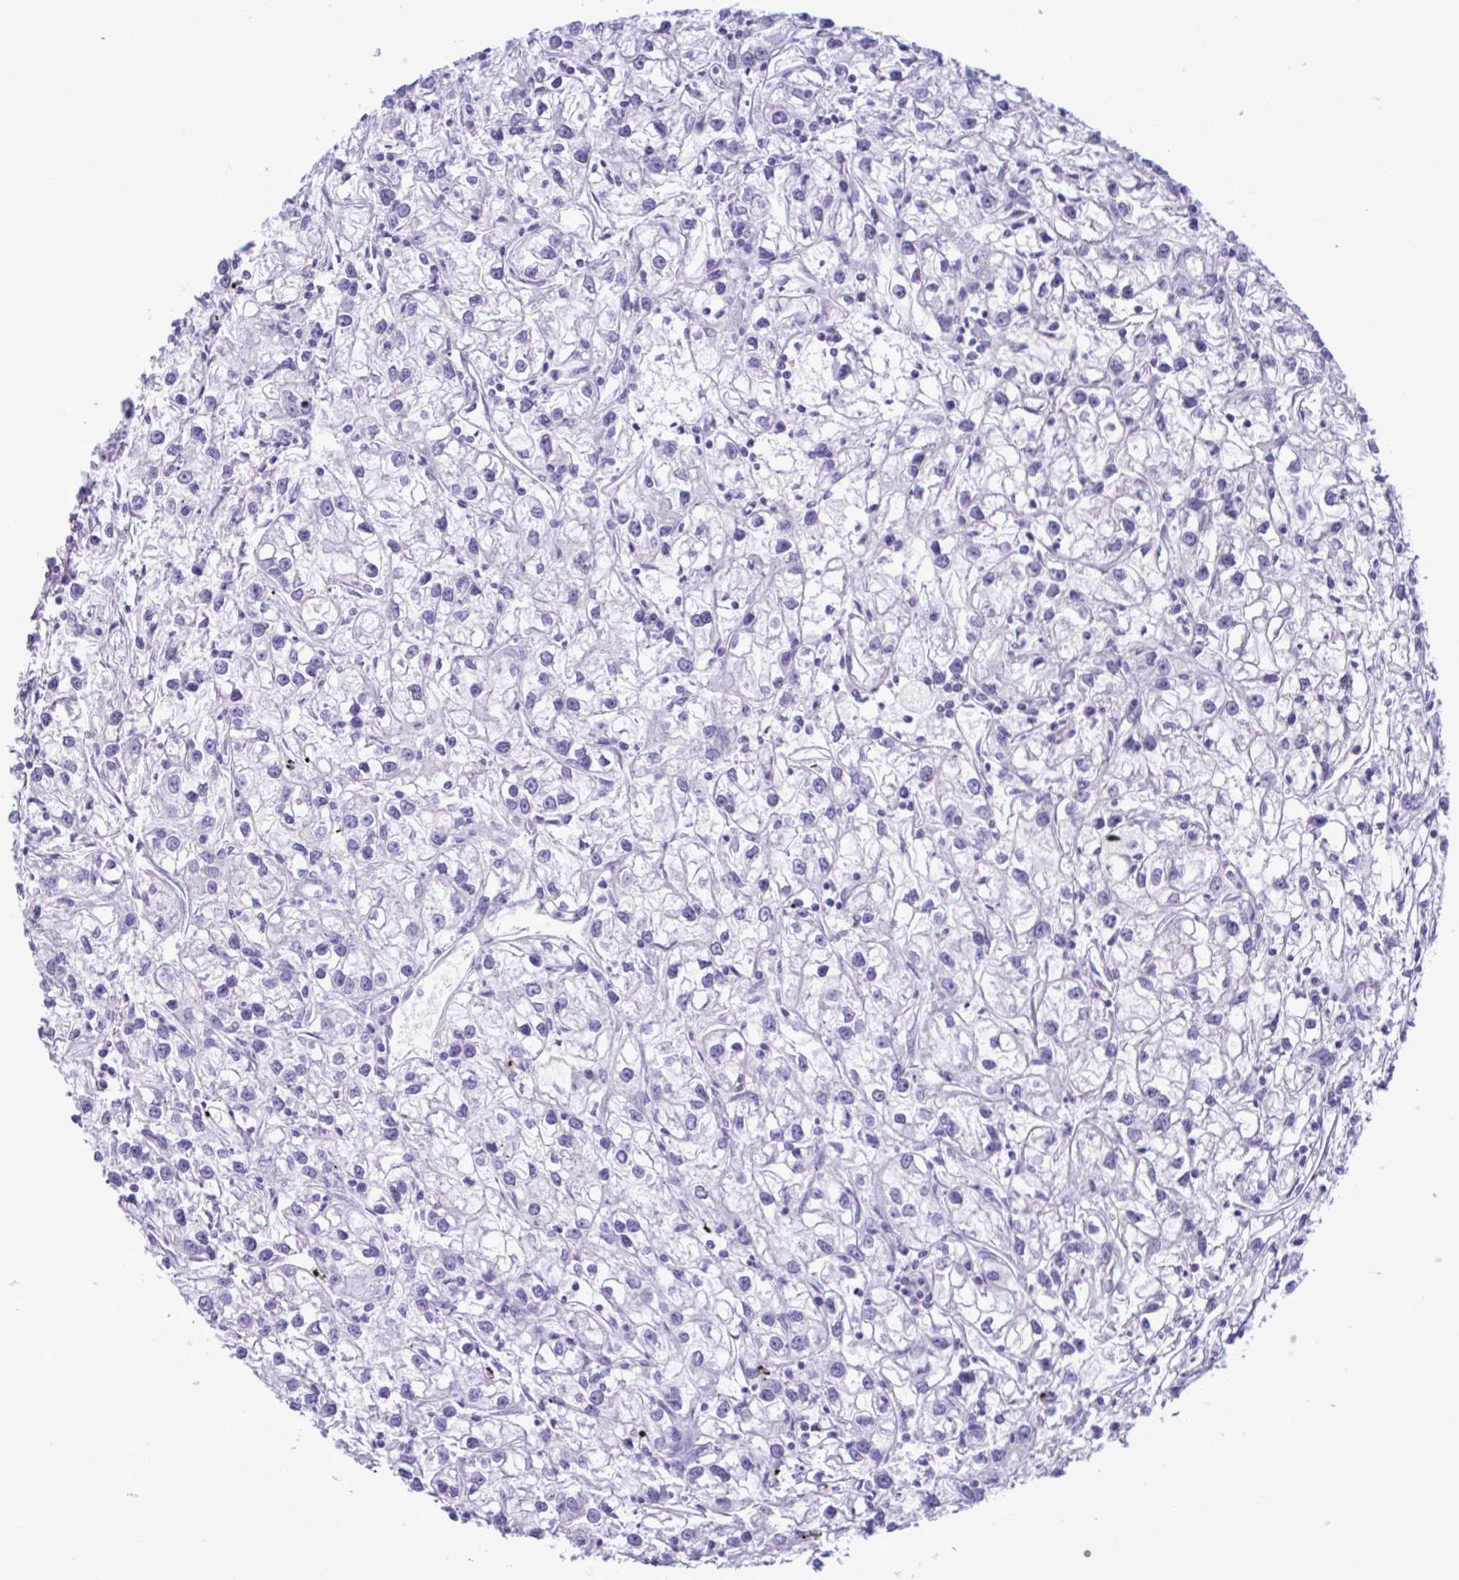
{"staining": {"intensity": "negative", "quantity": "none", "location": "none"}, "tissue": "renal cancer", "cell_type": "Tumor cells", "image_type": "cancer", "snomed": [{"axis": "morphology", "description": "Adenocarcinoma, NOS"}, {"axis": "topography", "description": "Kidney"}], "caption": "IHC of human renal adenocarcinoma shows no expression in tumor cells.", "gene": "MRGPRG", "patient": {"sex": "female", "age": 59}}